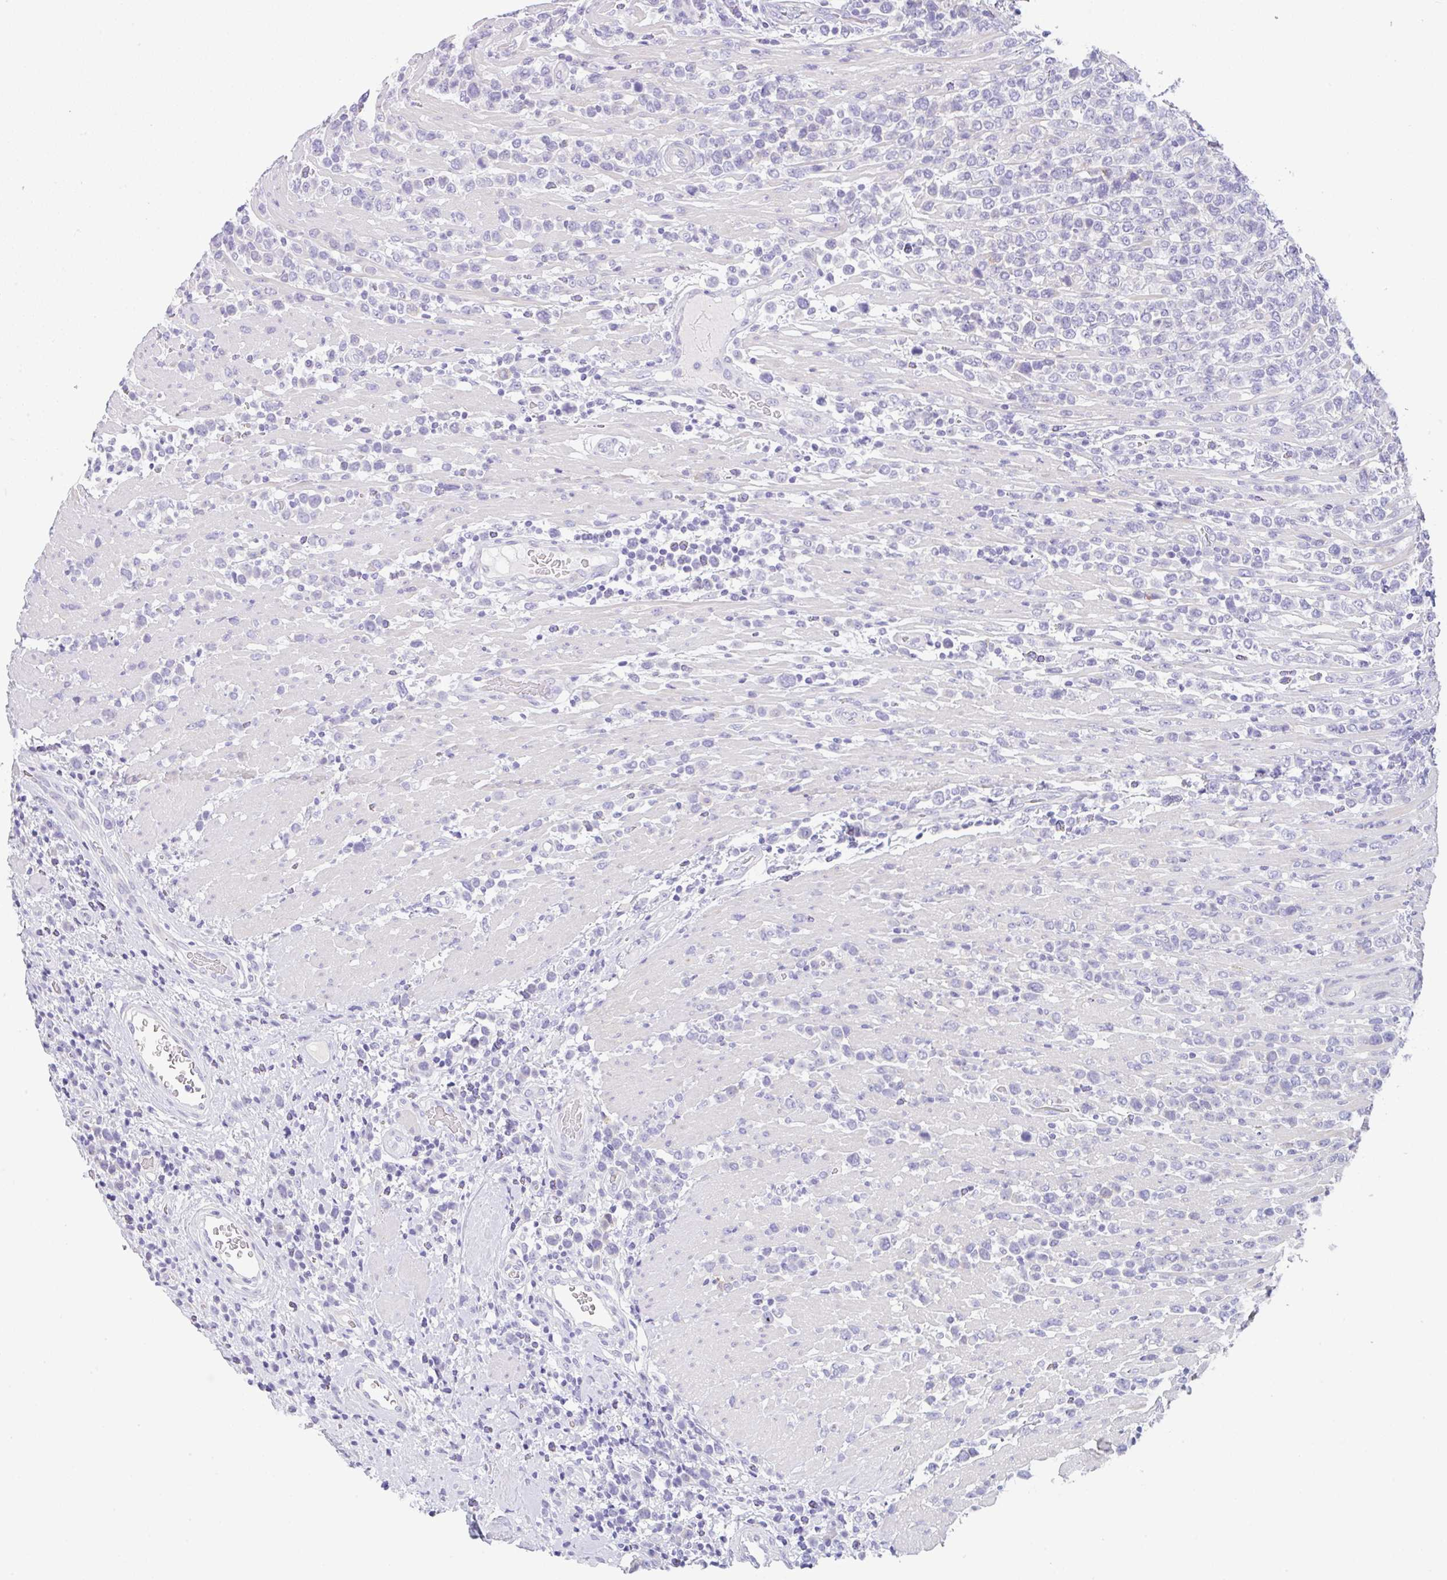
{"staining": {"intensity": "negative", "quantity": "none", "location": "none"}, "tissue": "lymphoma", "cell_type": "Tumor cells", "image_type": "cancer", "snomed": [{"axis": "morphology", "description": "Malignant lymphoma, non-Hodgkin's type, High grade"}, {"axis": "topography", "description": "Soft tissue"}], "caption": "Human lymphoma stained for a protein using immunohistochemistry (IHC) demonstrates no positivity in tumor cells.", "gene": "TRAF4", "patient": {"sex": "female", "age": 56}}